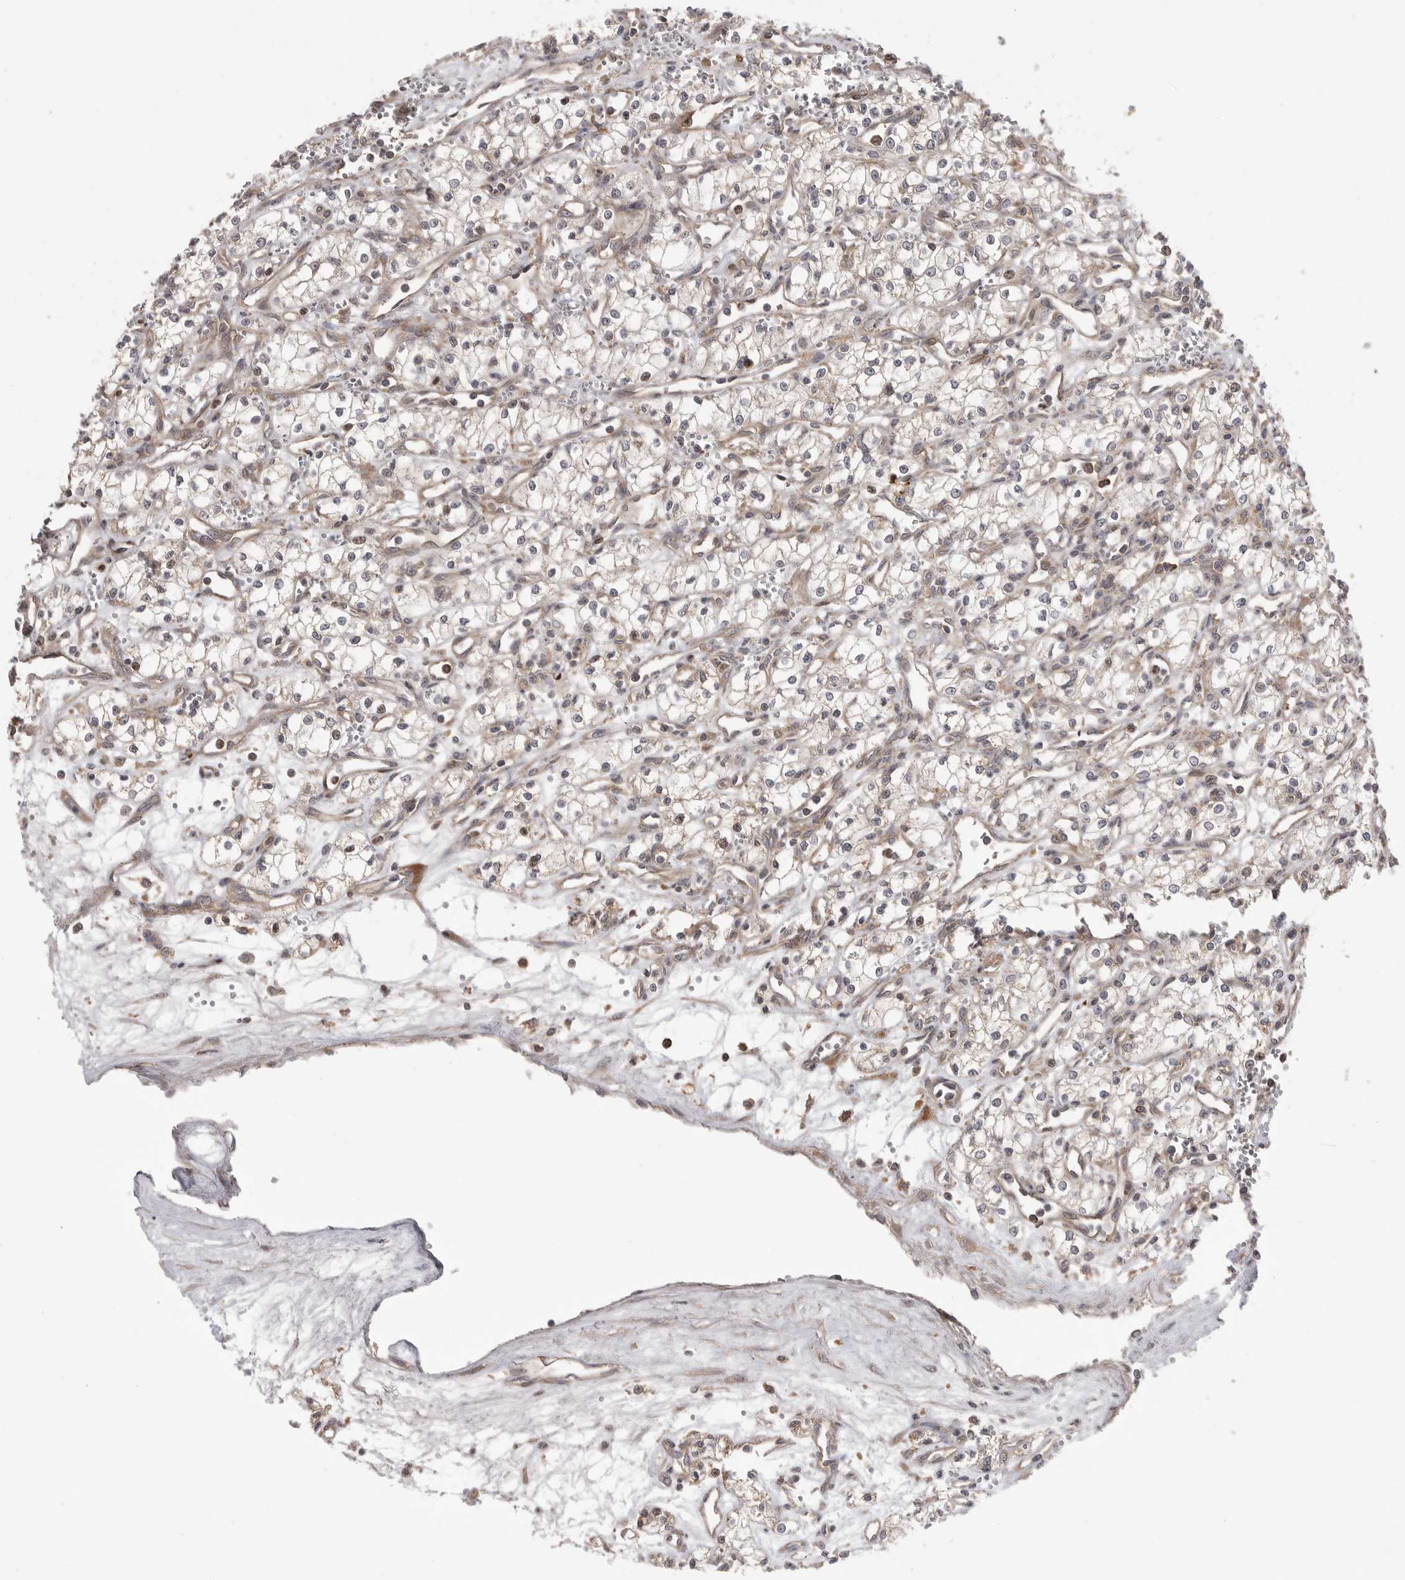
{"staining": {"intensity": "negative", "quantity": "none", "location": "none"}, "tissue": "renal cancer", "cell_type": "Tumor cells", "image_type": "cancer", "snomed": [{"axis": "morphology", "description": "Adenocarcinoma, NOS"}, {"axis": "topography", "description": "Kidney"}], "caption": "Tumor cells show no significant protein positivity in renal adenocarcinoma.", "gene": "OXR1", "patient": {"sex": "male", "age": 59}}